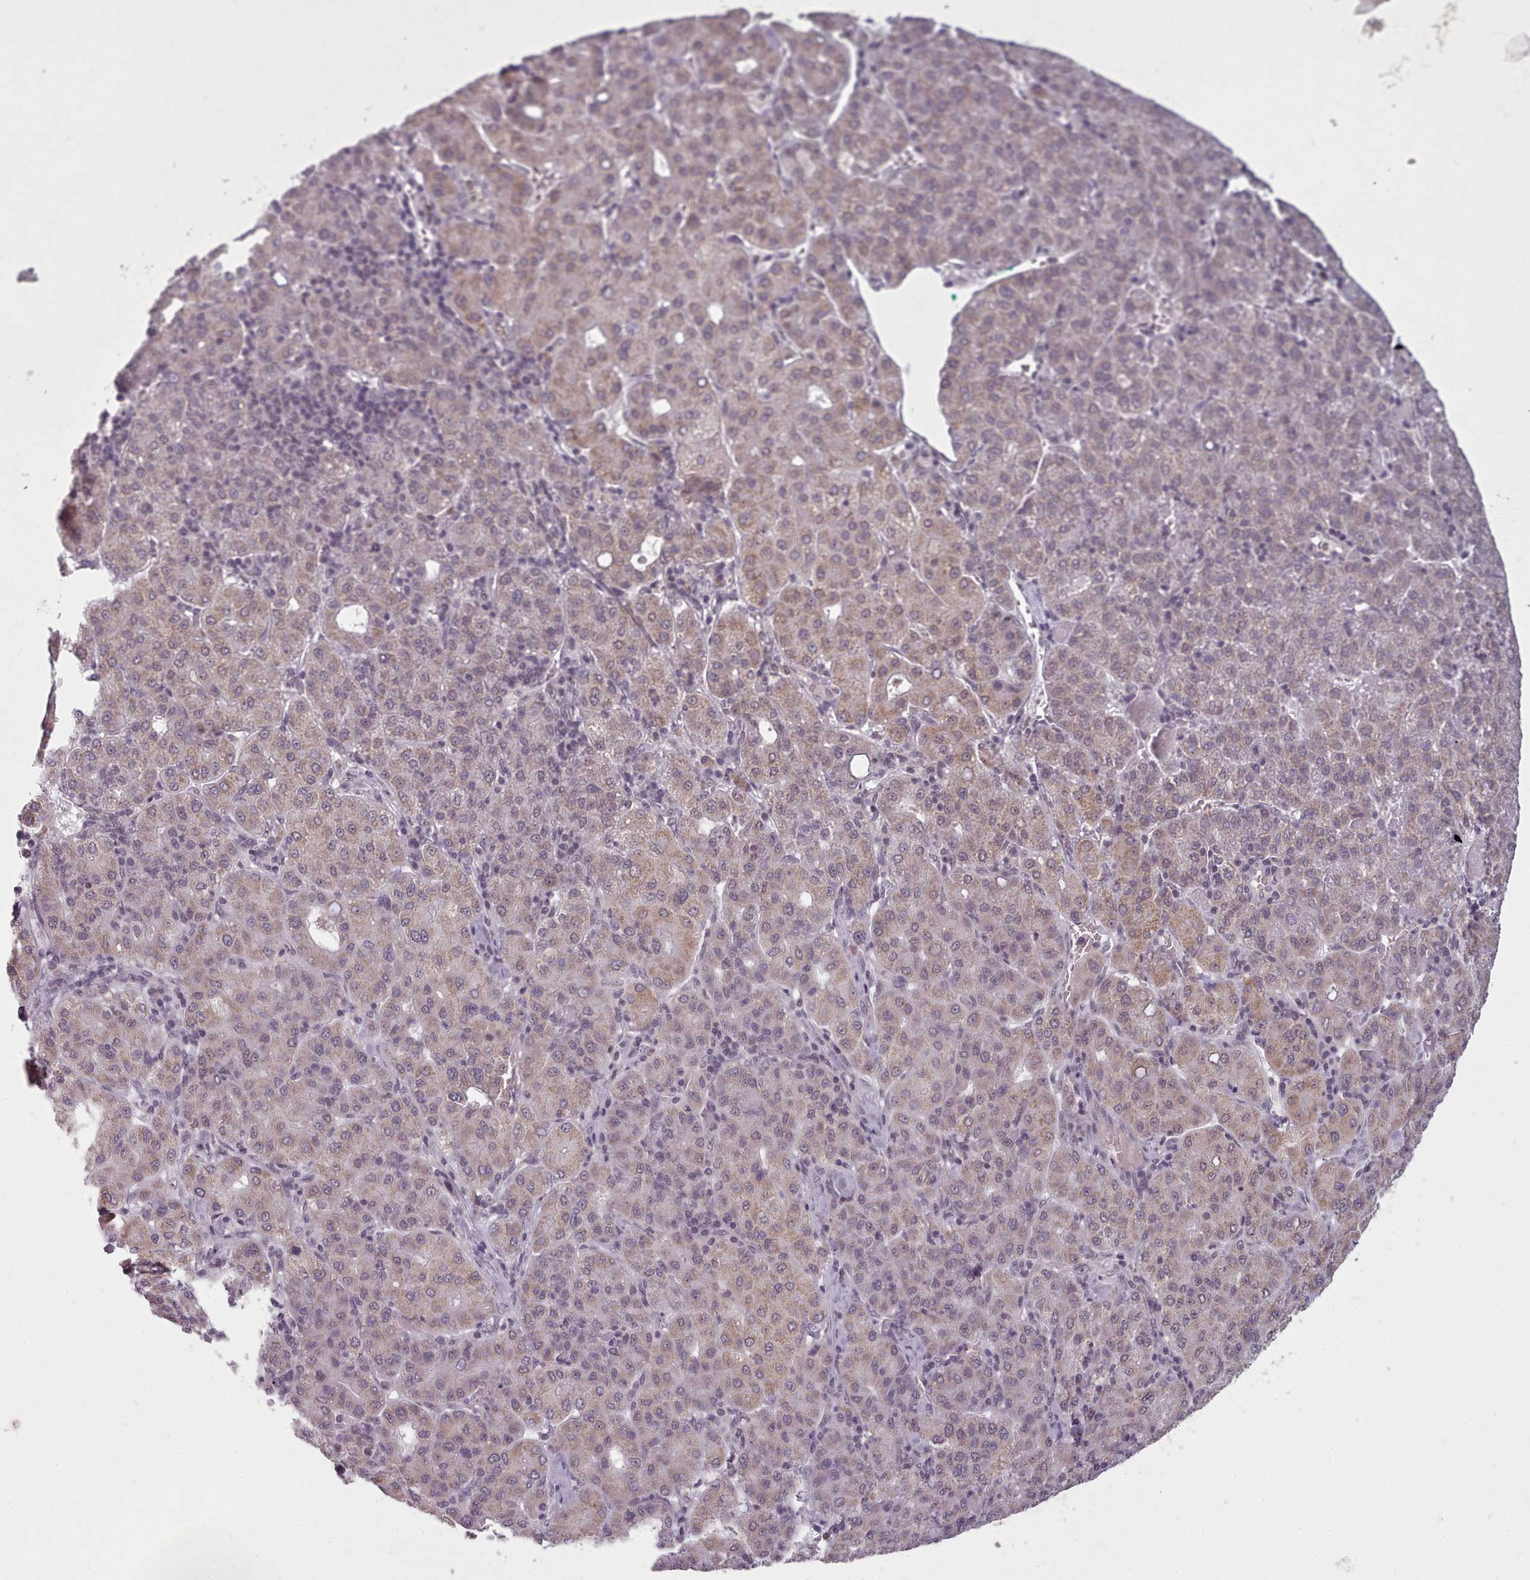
{"staining": {"intensity": "weak", "quantity": ">75%", "location": "cytoplasmic/membranous,nuclear"}, "tissue": "liver cancer", "cell_type": "Tumor cells", "image_type": "cancer", "snomed": [{"axis": "morphology", "description": "Carcinoma, Hepatocellular, NOS"}, {"axis": "topography", "description": "Liver"}], "caption": "A brown stain shows weak cytoplasmic/membranous and nuclear expression of a protein in hepatocellular carcinoma (liver) tumor cells.", "gene": "SRSF9", "patient": {"sex": "male", "age": 65}}